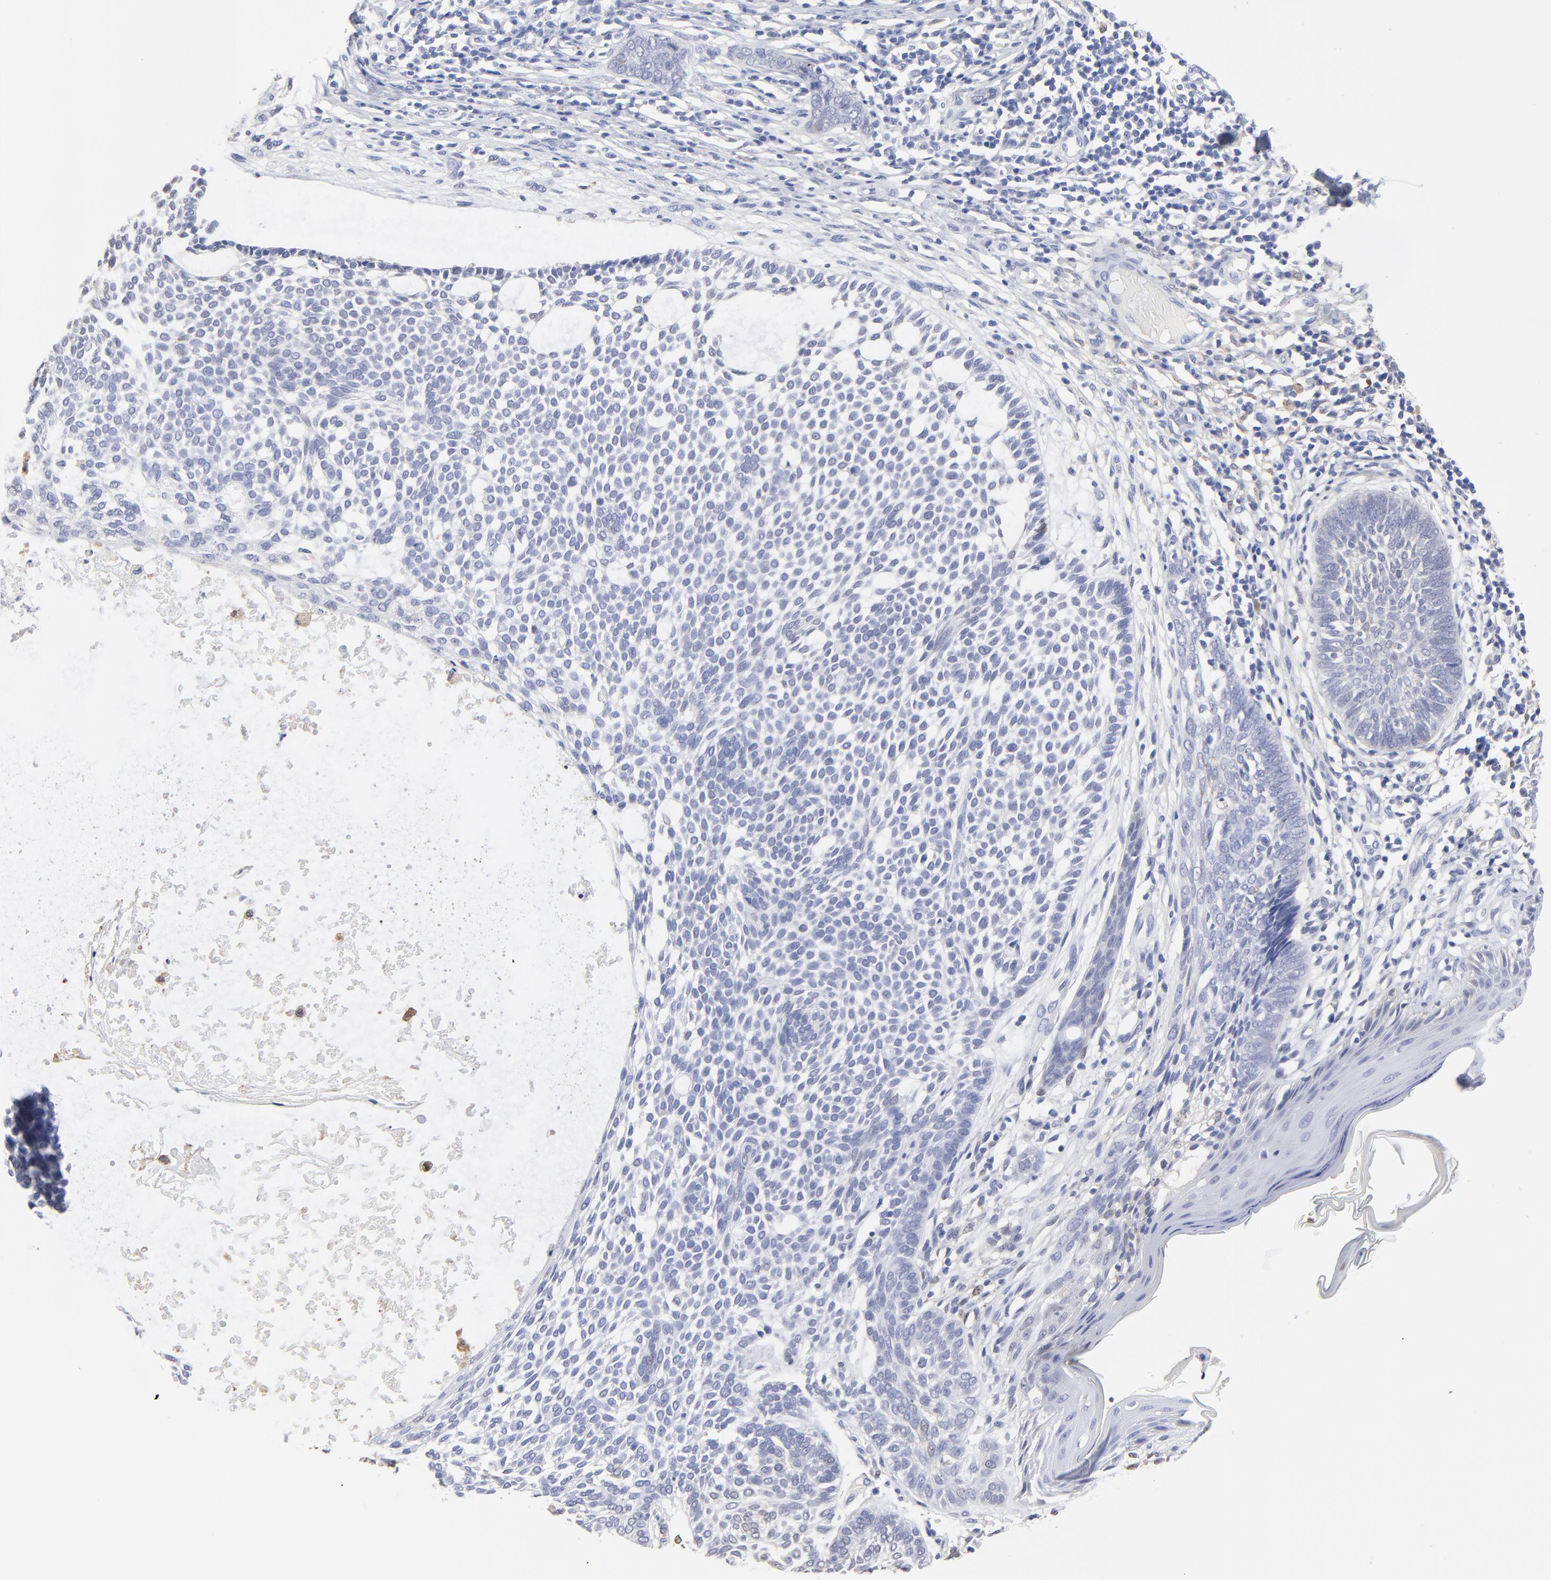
{"staining": {"intensity": "negative", "quantity": "none", "location": "none"}, "tissue": "skin cancer", "cell_type": "Tumor cells", "image_type": "cancer", "snomed": [{"axis": "morphology", "description": "Basal cell carcinoma"}, {"axis": "topography", "description": "Skin"}], "caption": "This is an immunohistochemistry micrograph of human skin cancer. There is no staining in tumor cells.", "gene": "SMARCA1", "patient": {"sex": "male", "age": 87}}